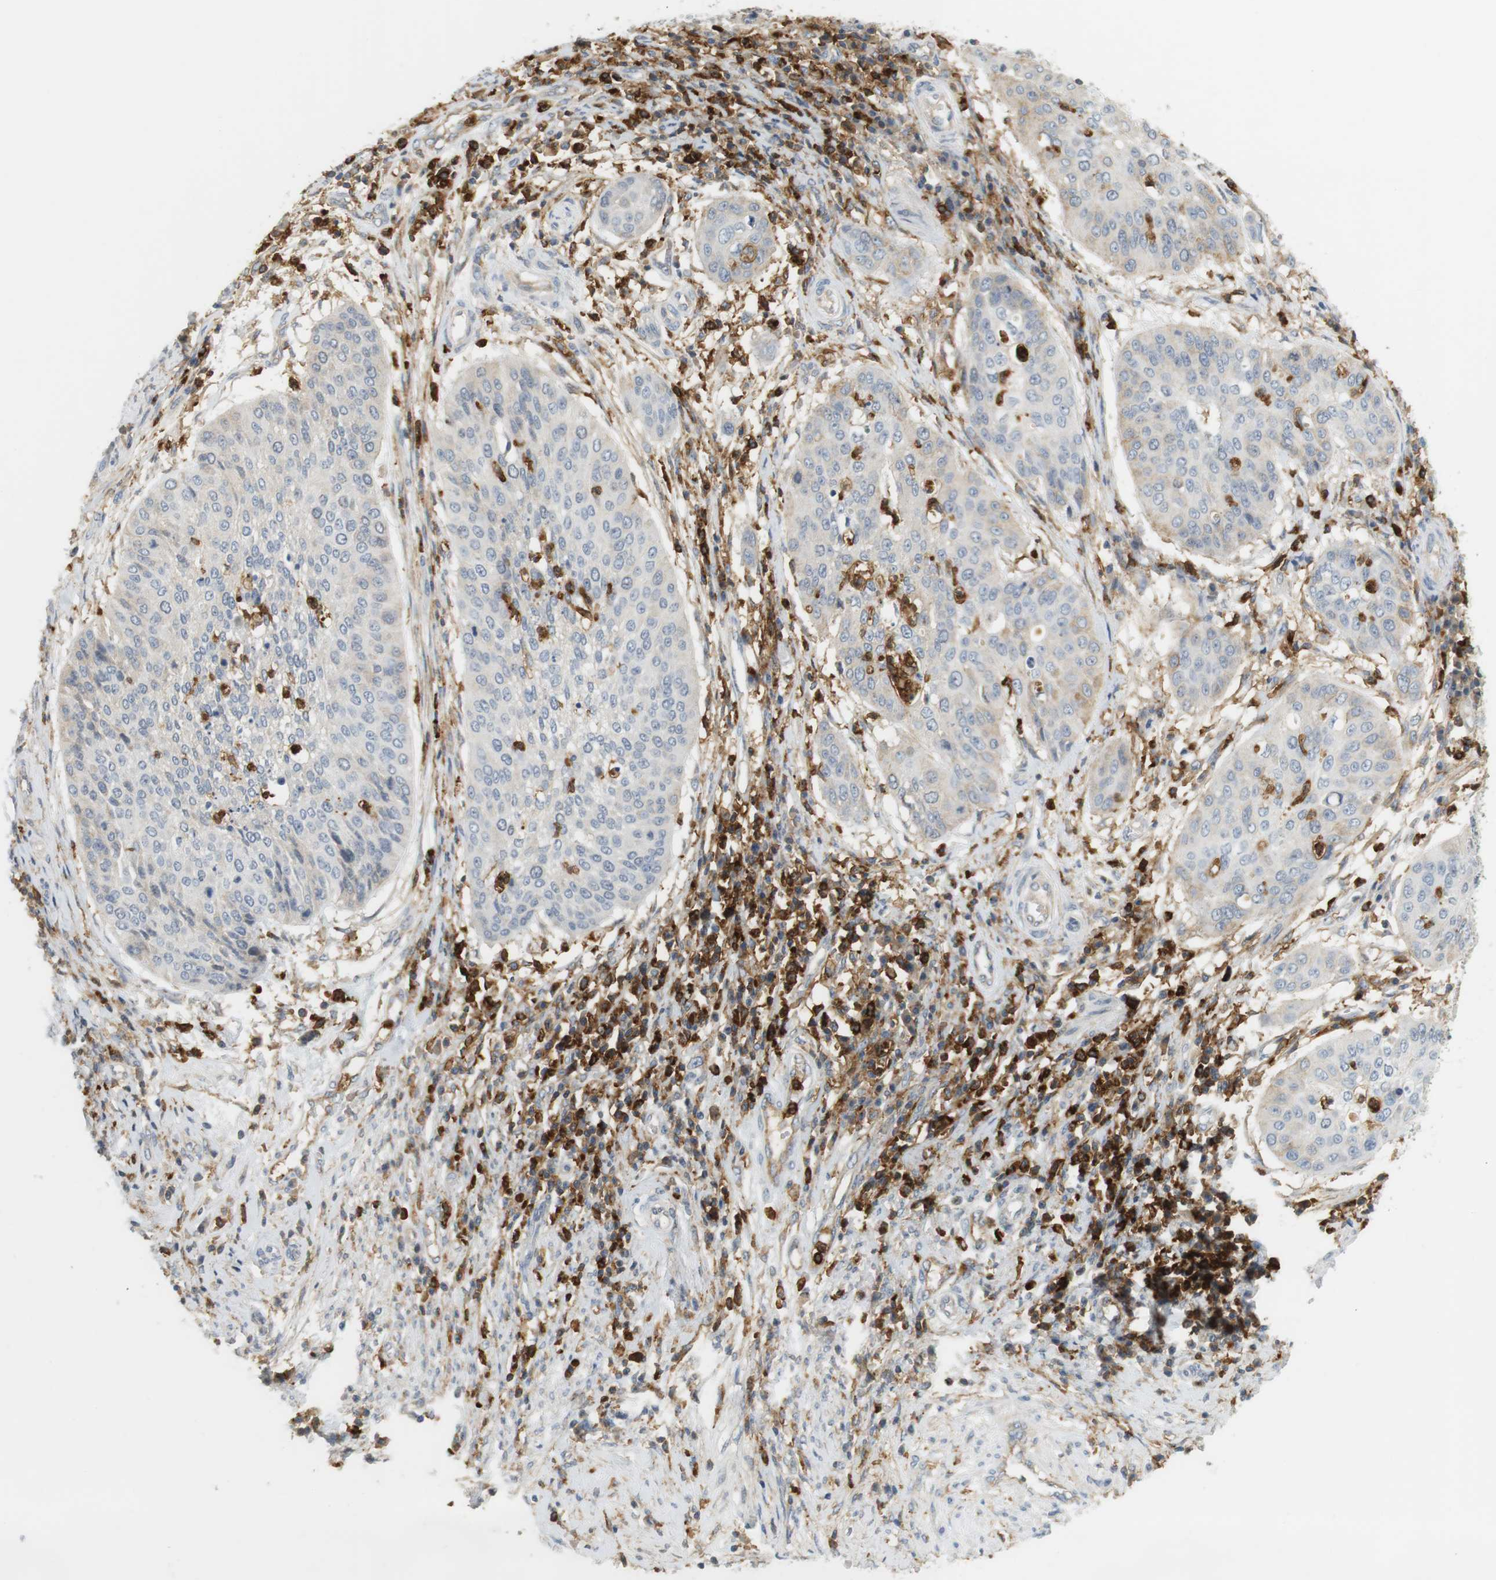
{"staining": {"intensity": "negative", "quantity": "none", "location": "none"}, "tissue": "cervical cancer", "cell_type": "Tumor cells", "image_type": "cancer", "snomed": [{"axis": "morphology", "description": "Normal tissue, NOS"}, {"axis": "morphology", "description": "Squamous cell carcinoma, NOS"}, {"axis": "topography", "description": "Cervix"}], "caption": "High power microscopy image of an IHC histopathology image of cervical cancer (squamous cell carcinoma), revealing no significant staining in tumor cells.", "gene": "SIRPA", "patient": {"sex": "female", "age": 39}}